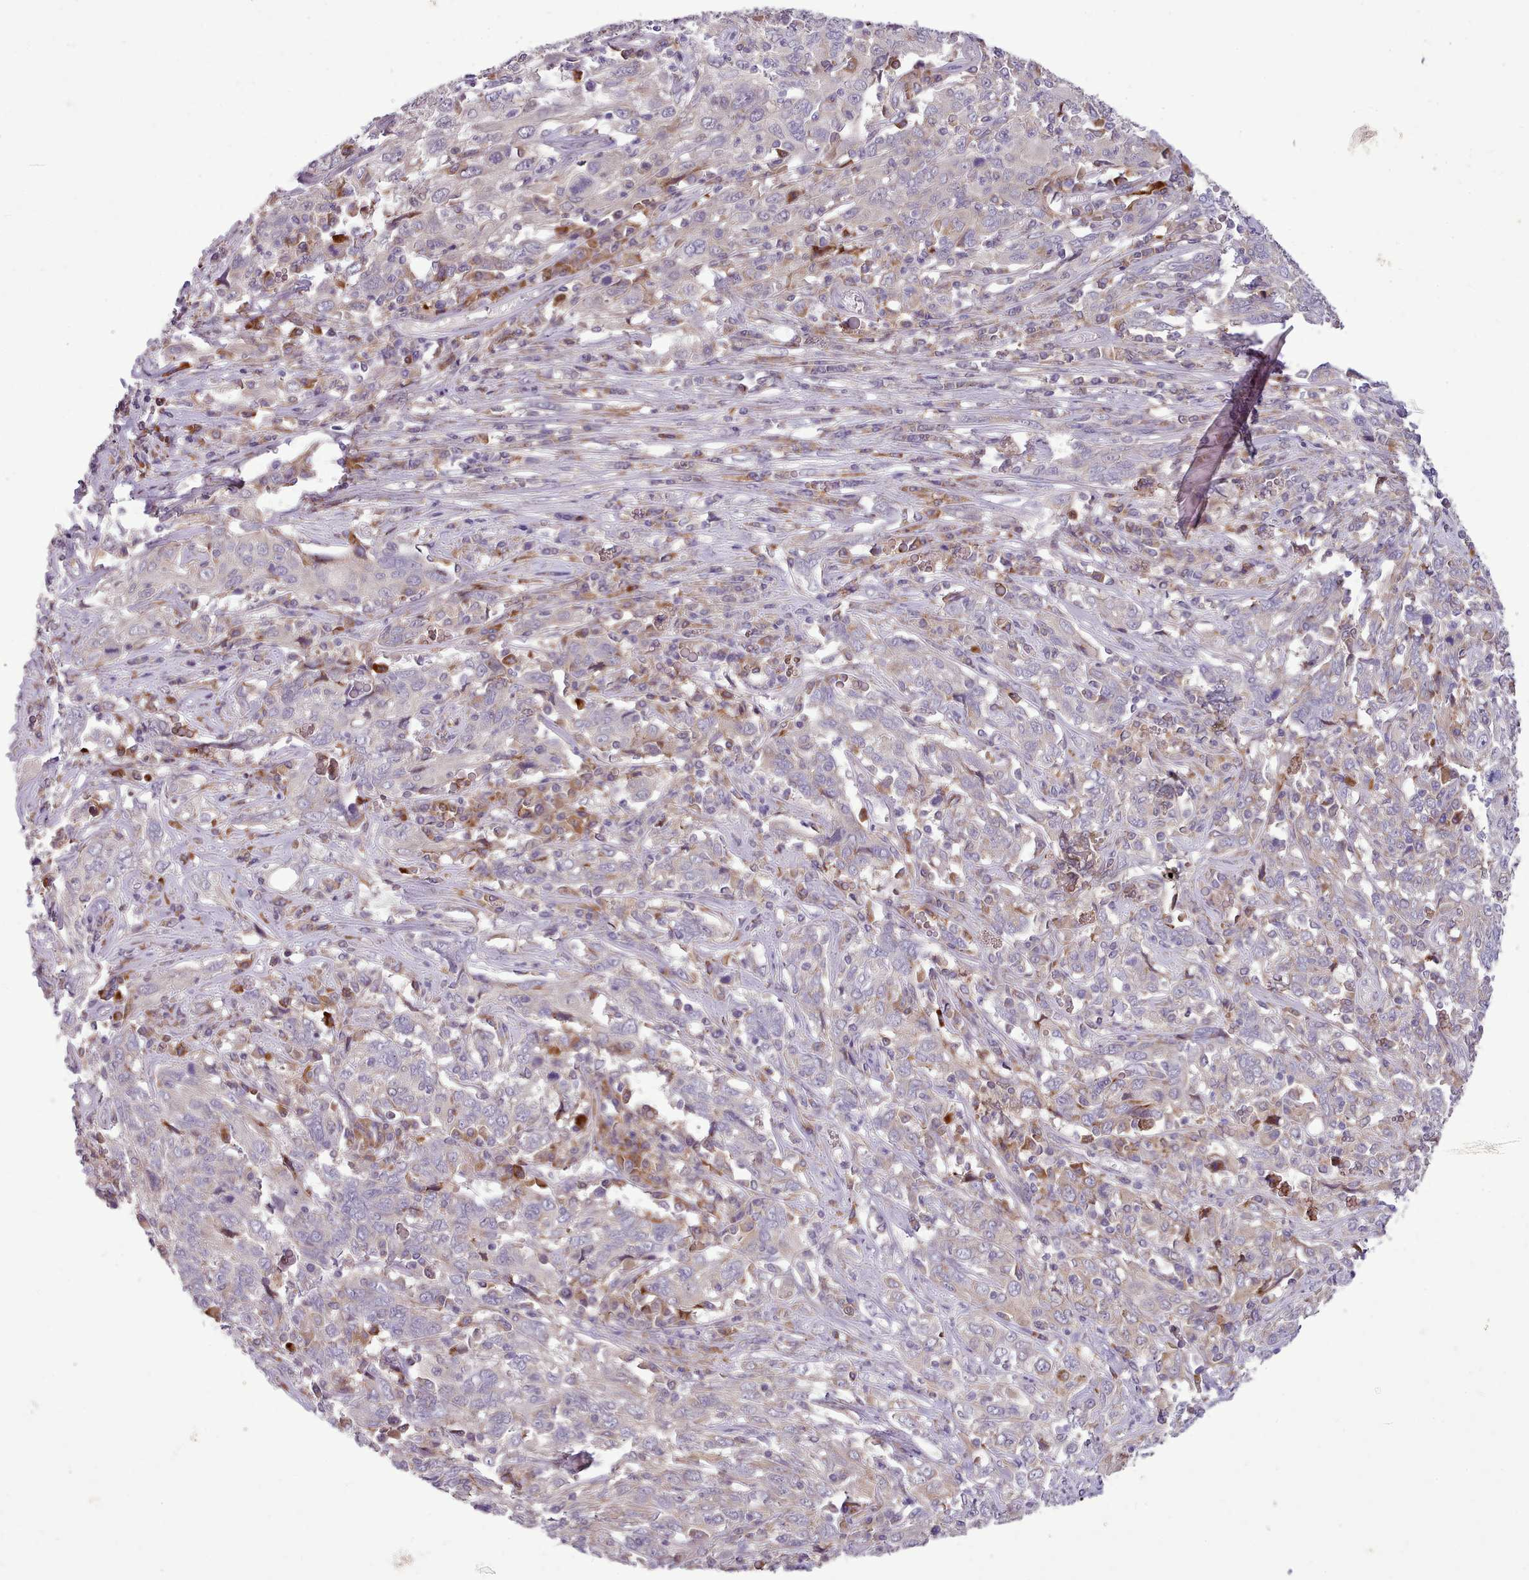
{"staining": {"intensity": "negative", "quantity": "none", "location": "none"}, "tissue": "cervical cancer", "cell_type": "Tumor cells", "image_type": "cancer", "snomed": [{"axis": "morphology", "description": "Squamous cell carcinoma, NOS"}, {"axis": "topography", "description": "Cervix"}], "caption": "IHC micrograph of human cervical squamous cell carcinoma stained for a protein (brown), which displays no expression in tumor cells.", "gene": "FAM83E", "patient": {"sex": "female", "age": 46}}